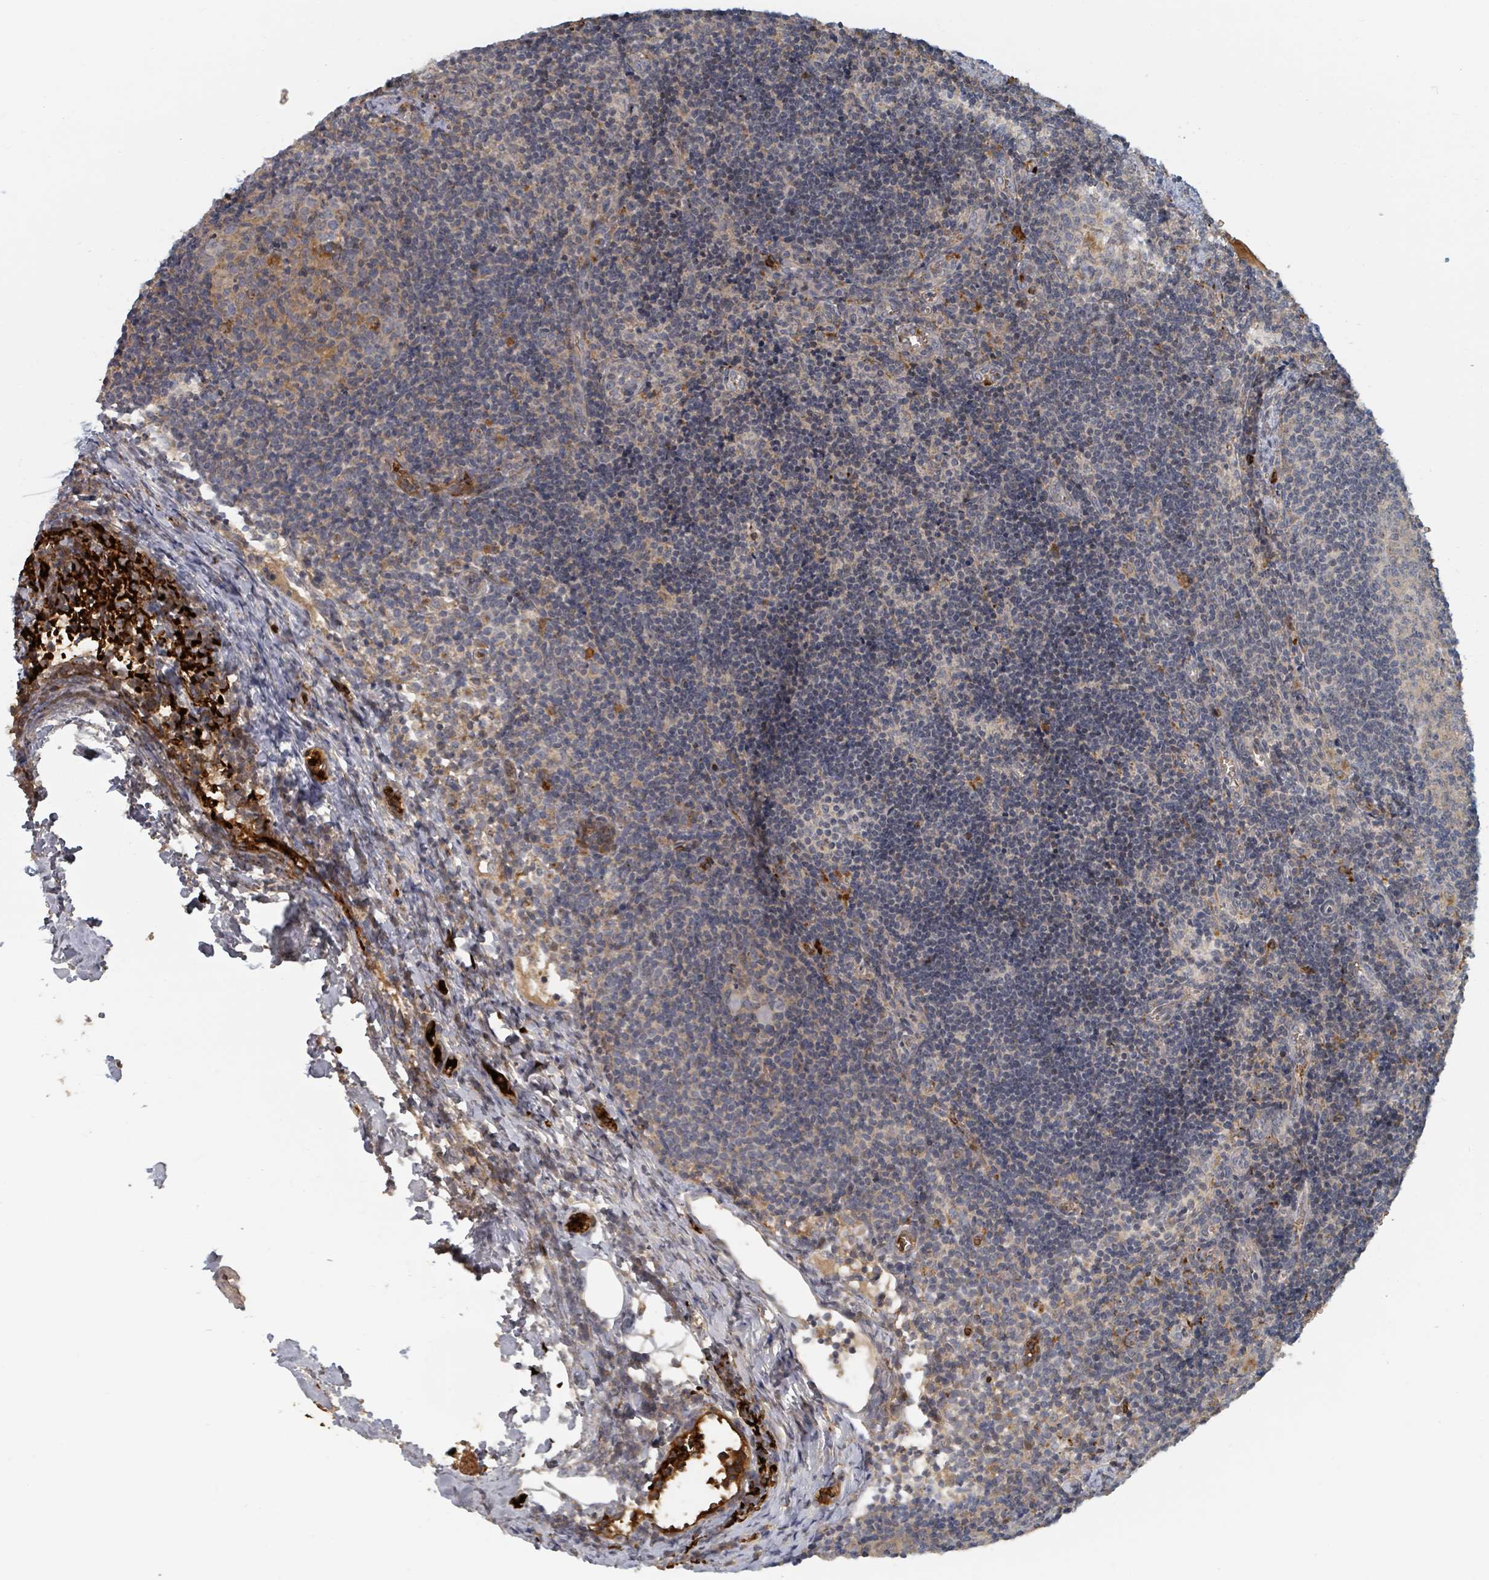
{"staining": {"intensity": "negative", "quantity": "none", "location": "none"}, "tissue": "lymph node", "cell_type": "Germinal center cells", "image_type": "normal", "snomed": [{"axis": "morphology", "description": "Normal tissue, NOS"}, {"axis": "topography", "description": "Lymph node"}], "caption": "Unremarkable lymph node was stained to show a protein in brown. There is no significant expression in germinal center cells. (Stains: DAB (3,3'-diaminobenzidine) immunohistochemistry (IHC) with hematoxylin counter stain, Microscopy: brightfield microscopy at high magnification).", "gene": "TRPC4AP", "patient": {"sex": "female", "age": 37}}